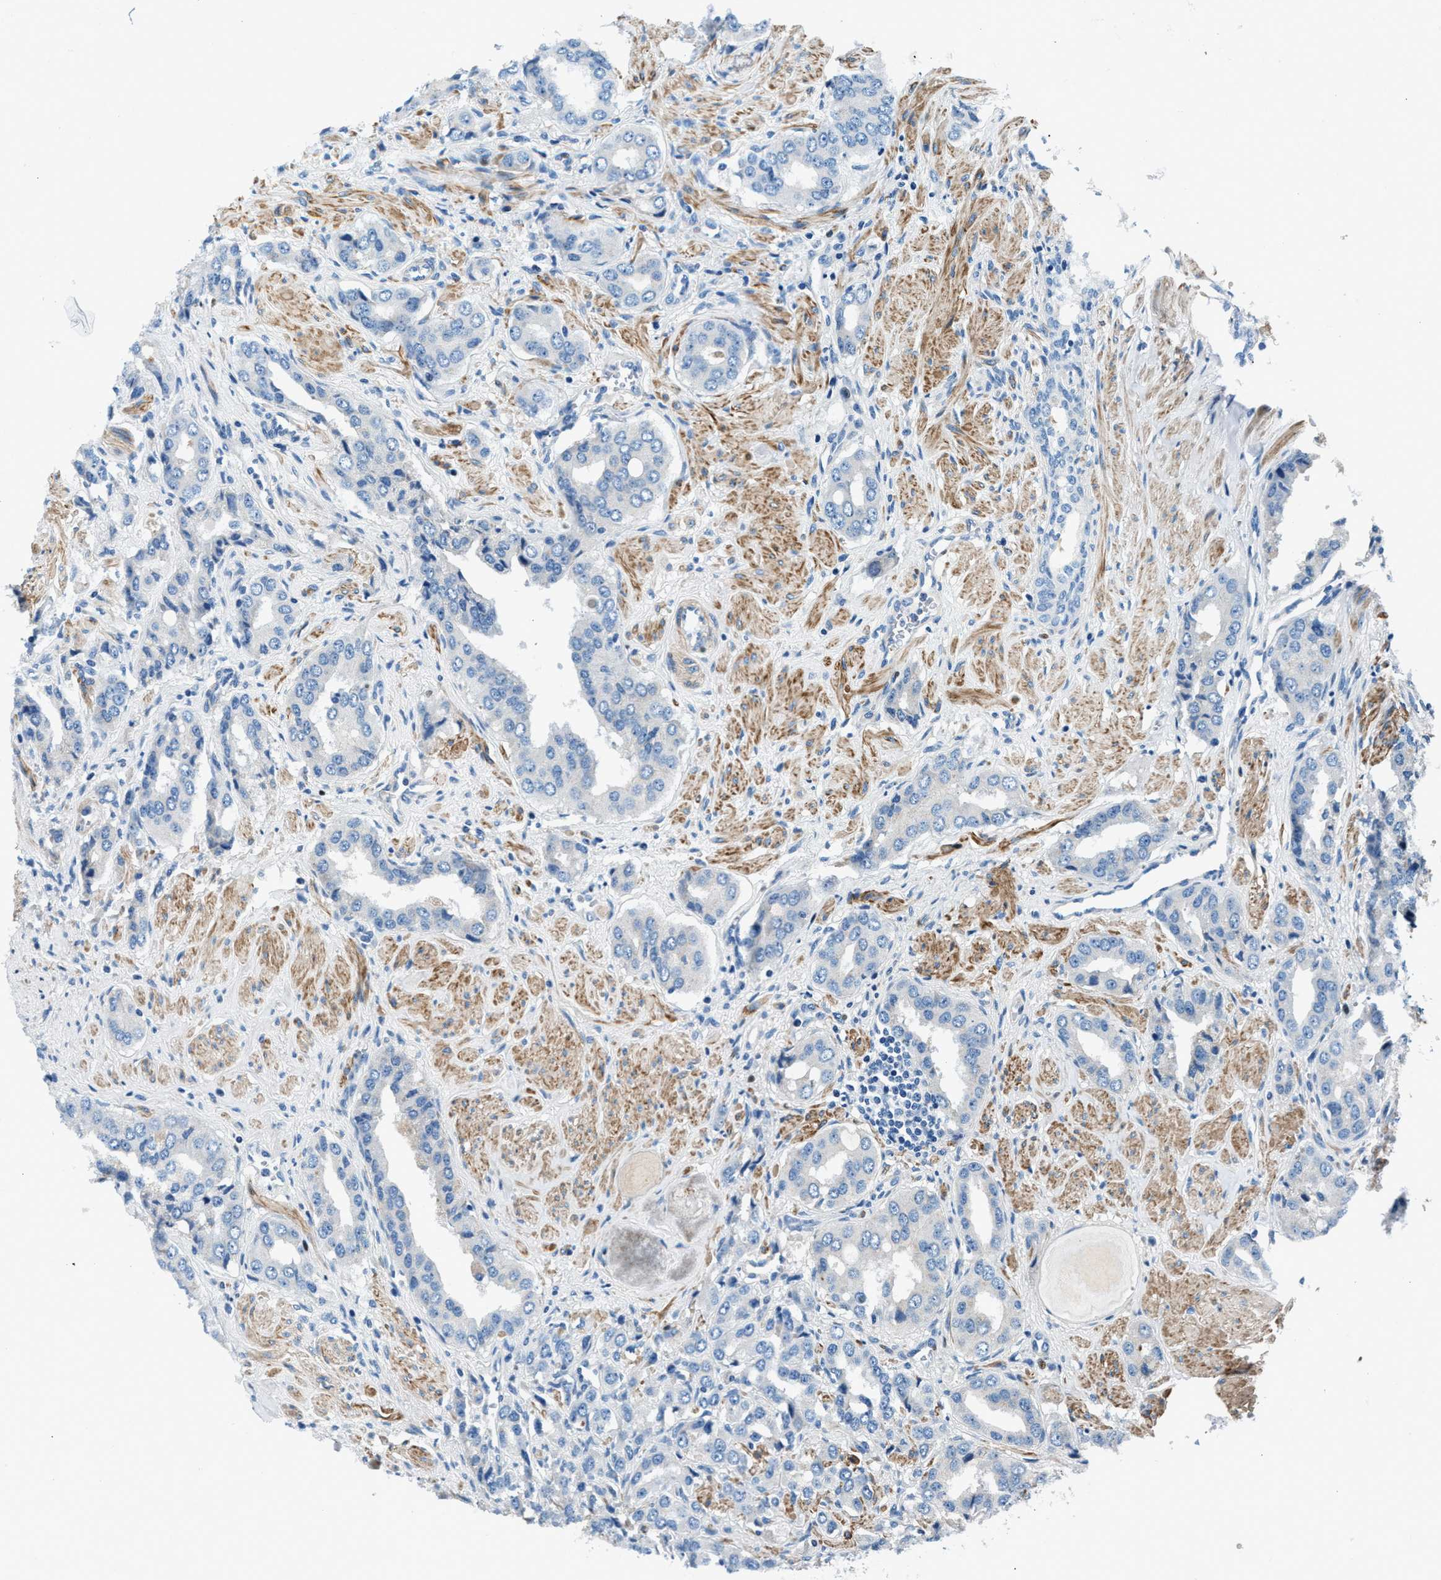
{"staining": {"intensity": "negative", "quantity": "none", "location": "none"}, "tissue": "prostate cancer", "cell_type": "Tumor cells", "image_type": "cancer", "snomed": [{"axis": "morphology", "description": "Adenocarcinoma, High grade"}, {"axis": "topography", "description": "Prostate"}], "caption": "High power microscopy micrograph of an immunohistochemistry micrograph of prostate cancer, revealing no significant expression in tumor cells.", "gene": "CDRT4", "patient": {"sex": "male", "age": 52}}